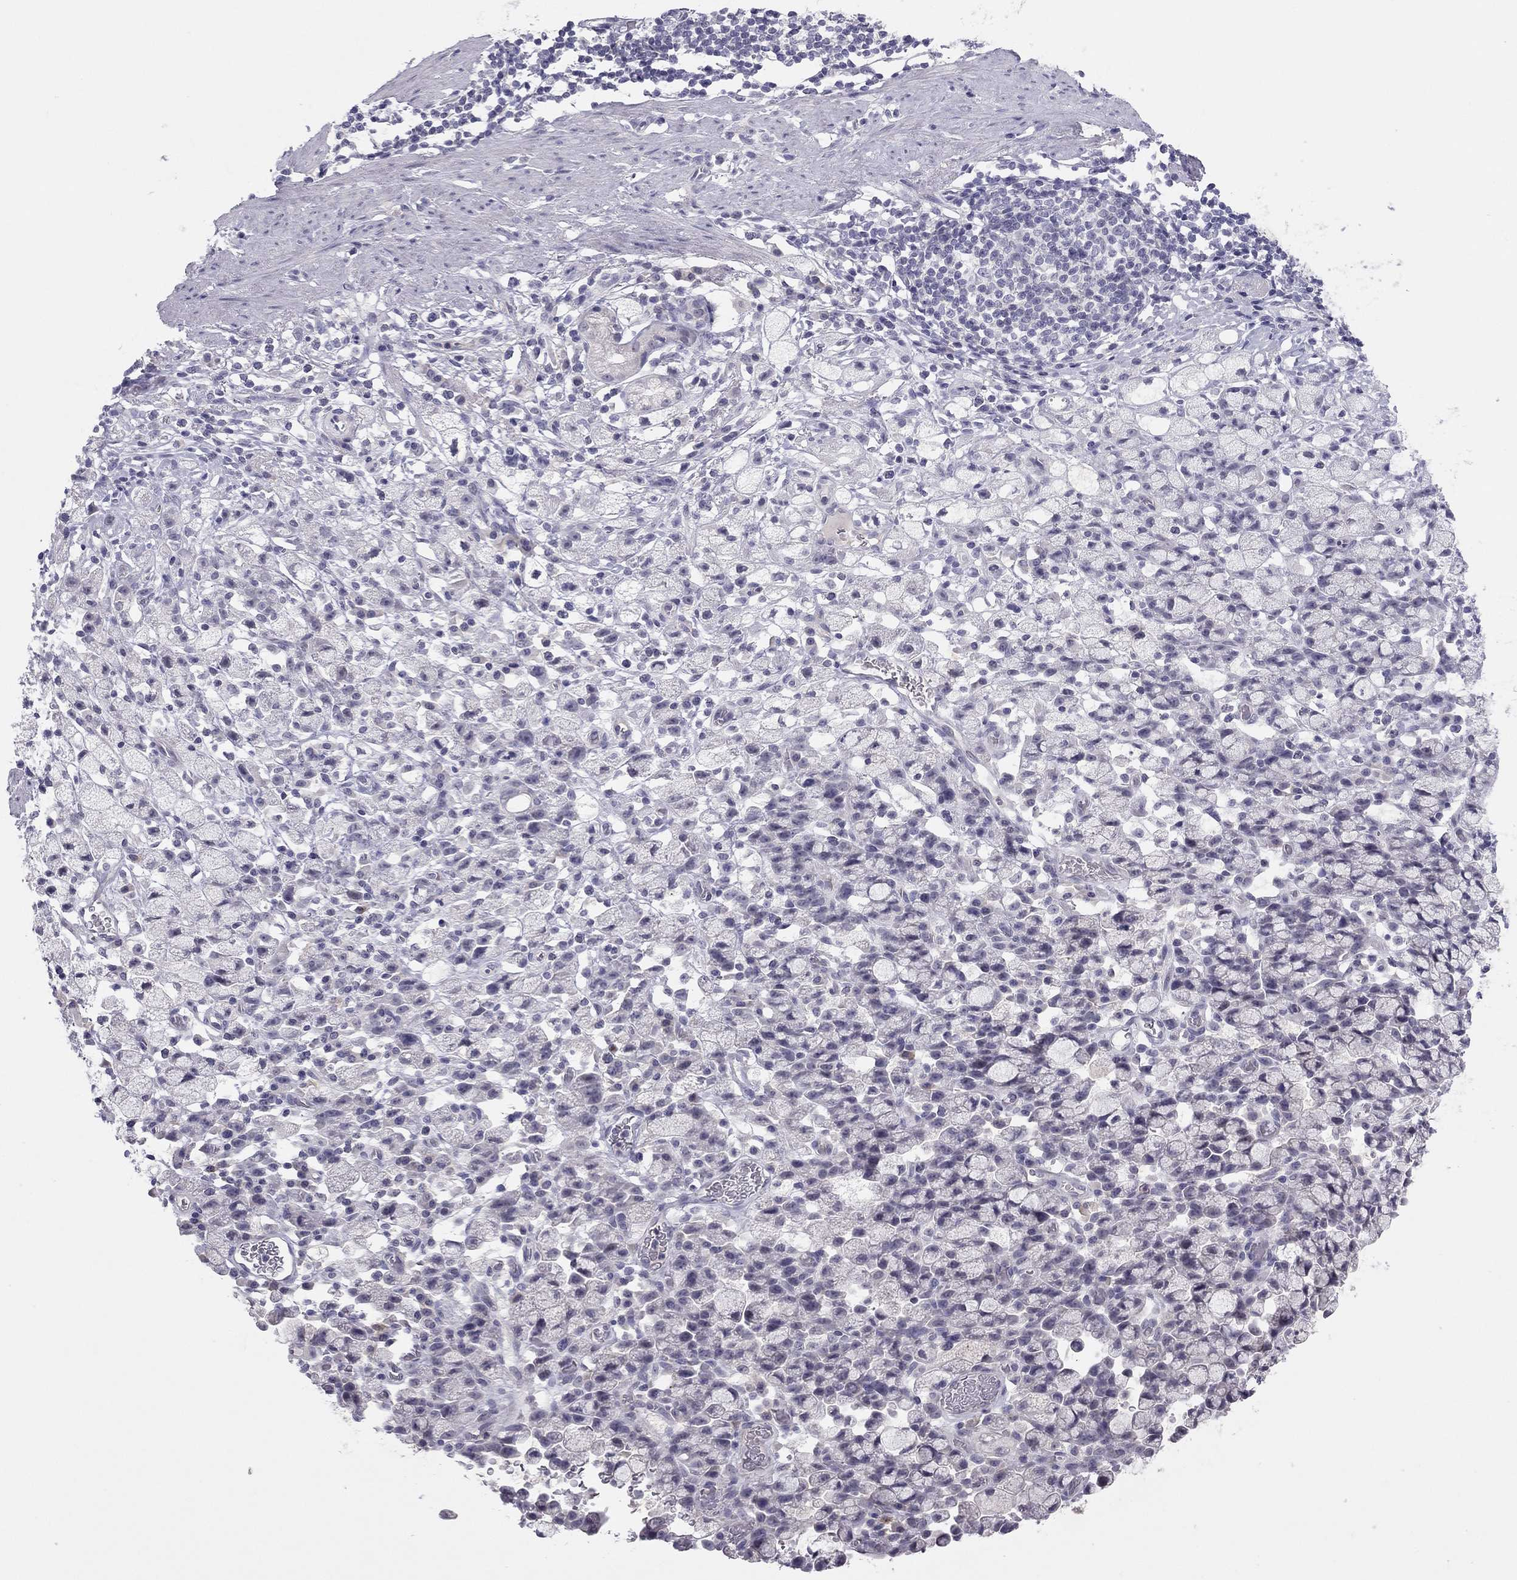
{"staining": {"intensity": "negative", "quantity": "none", "location": "none"}, "tissue": "stomach cancer", "cell_type": "Tumor cells", "image_type": "cancer", "snomed": [{"axis": "morphology", "description": "Adenocarcinoma, NOS"}, {"axis": "topography", "description": "Stomach"}], "caption": "Adenocarcinoma (stomach) was stained to show a protein in brown. There is no significant positivity in tumor cells. Brightfield microscopy of IHC stained with DAB (brown) and hematoxylin (blue), captured at high magnification.", "gene": "ADORA2A", "patient": {"sex": "male", "age": 58}}